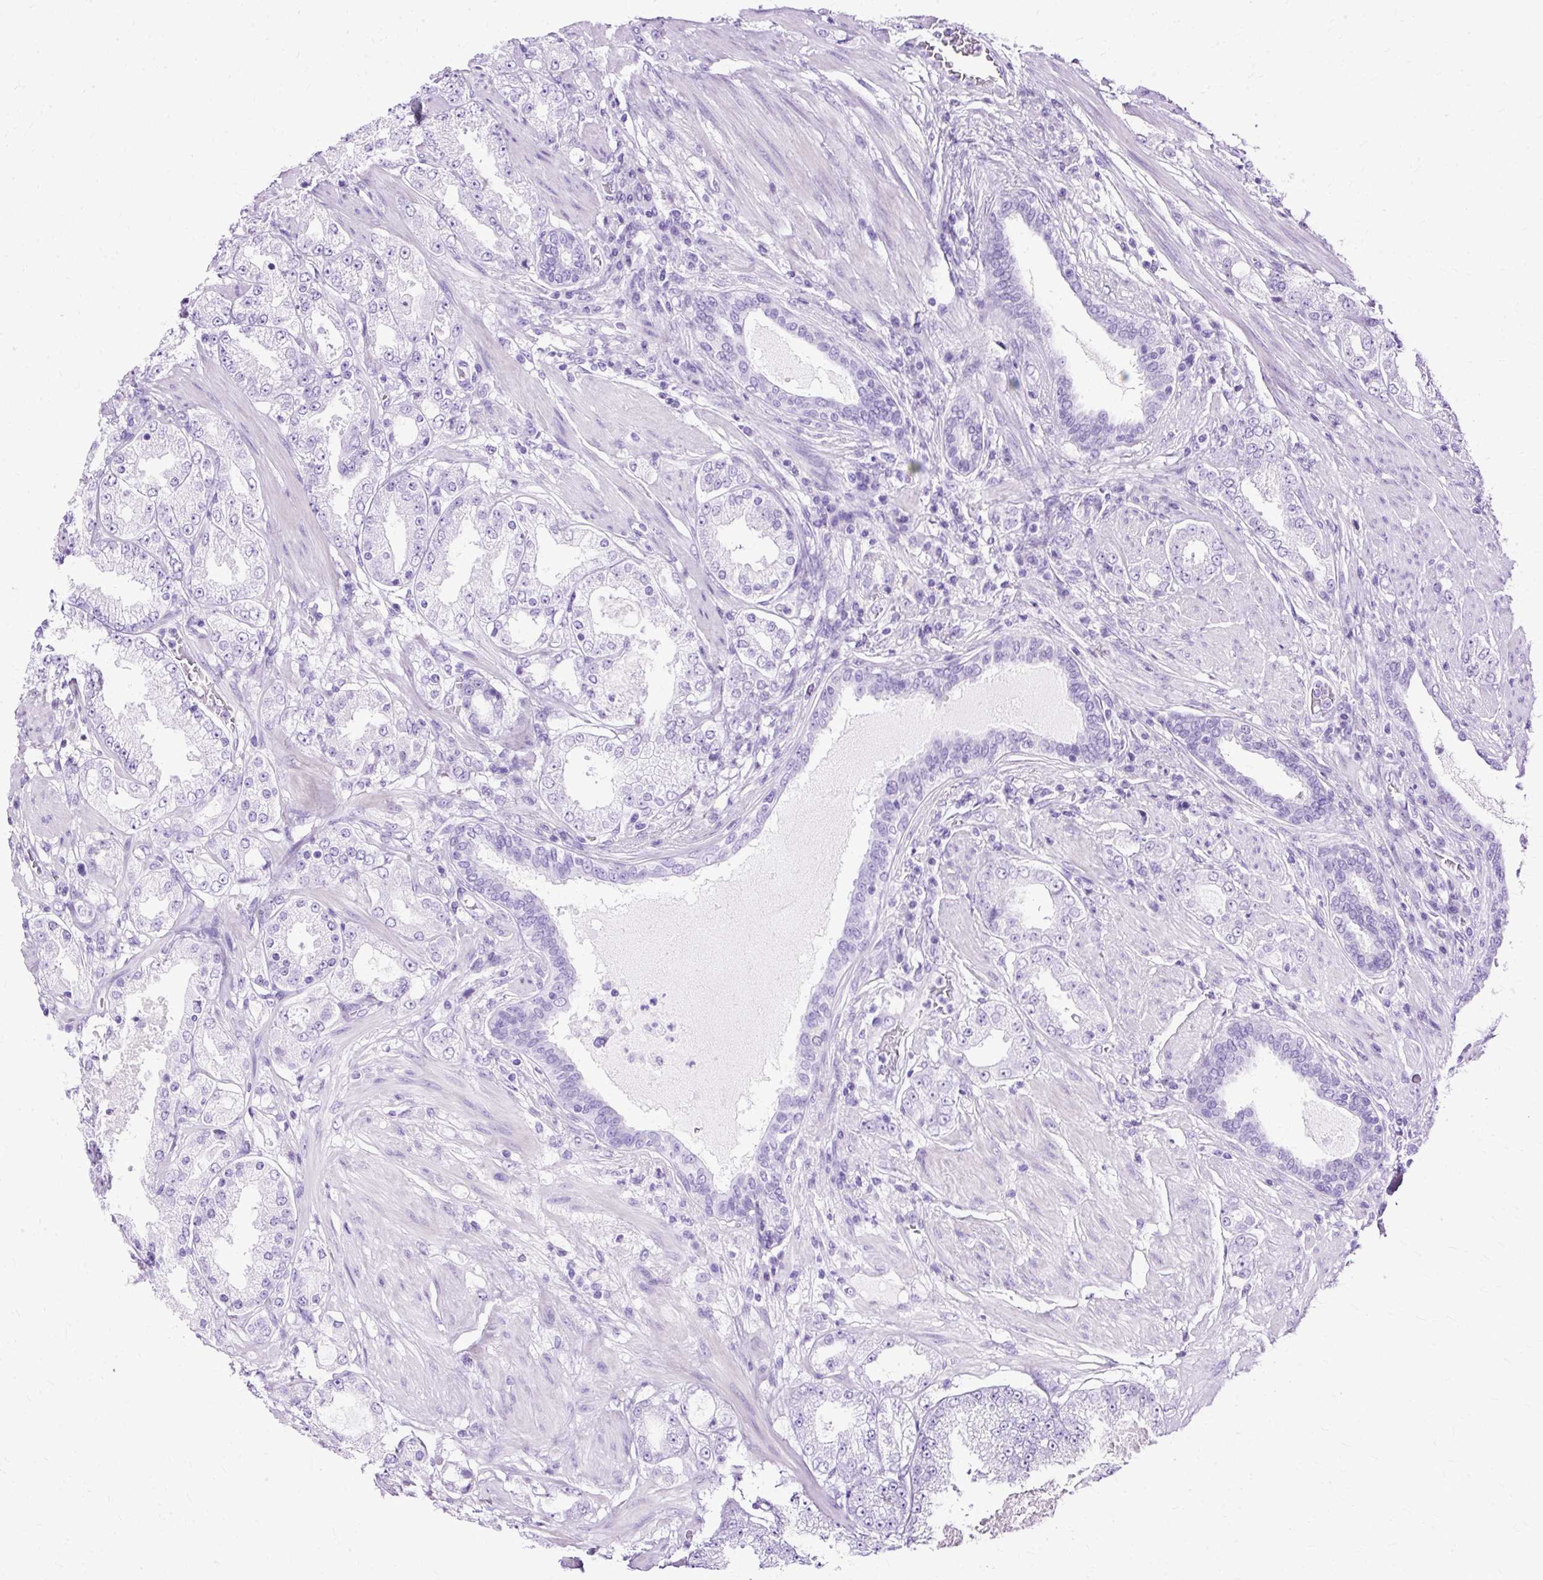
{"staining": {"intensity": "negative", "quantity": "none", "location": "none"}, "tissue": "prostate cancer", "cell_type": "Tumor cells", "image_type": "cancer", "snomed": [{"axis": "morphology", "description": "Adenocarcinoma, High grade"}, {"axis": "topography", "description": "Prostate"}], "caption": "There is no significant expression in tumor cells of prostate cancer (high-grade adenocarcinoma). (DAB immunohistochemistry visualized using brightfield microscopy, high magnification).", "gene": "SLC8A2", "patient": {"sex": "male", "age": 68}}